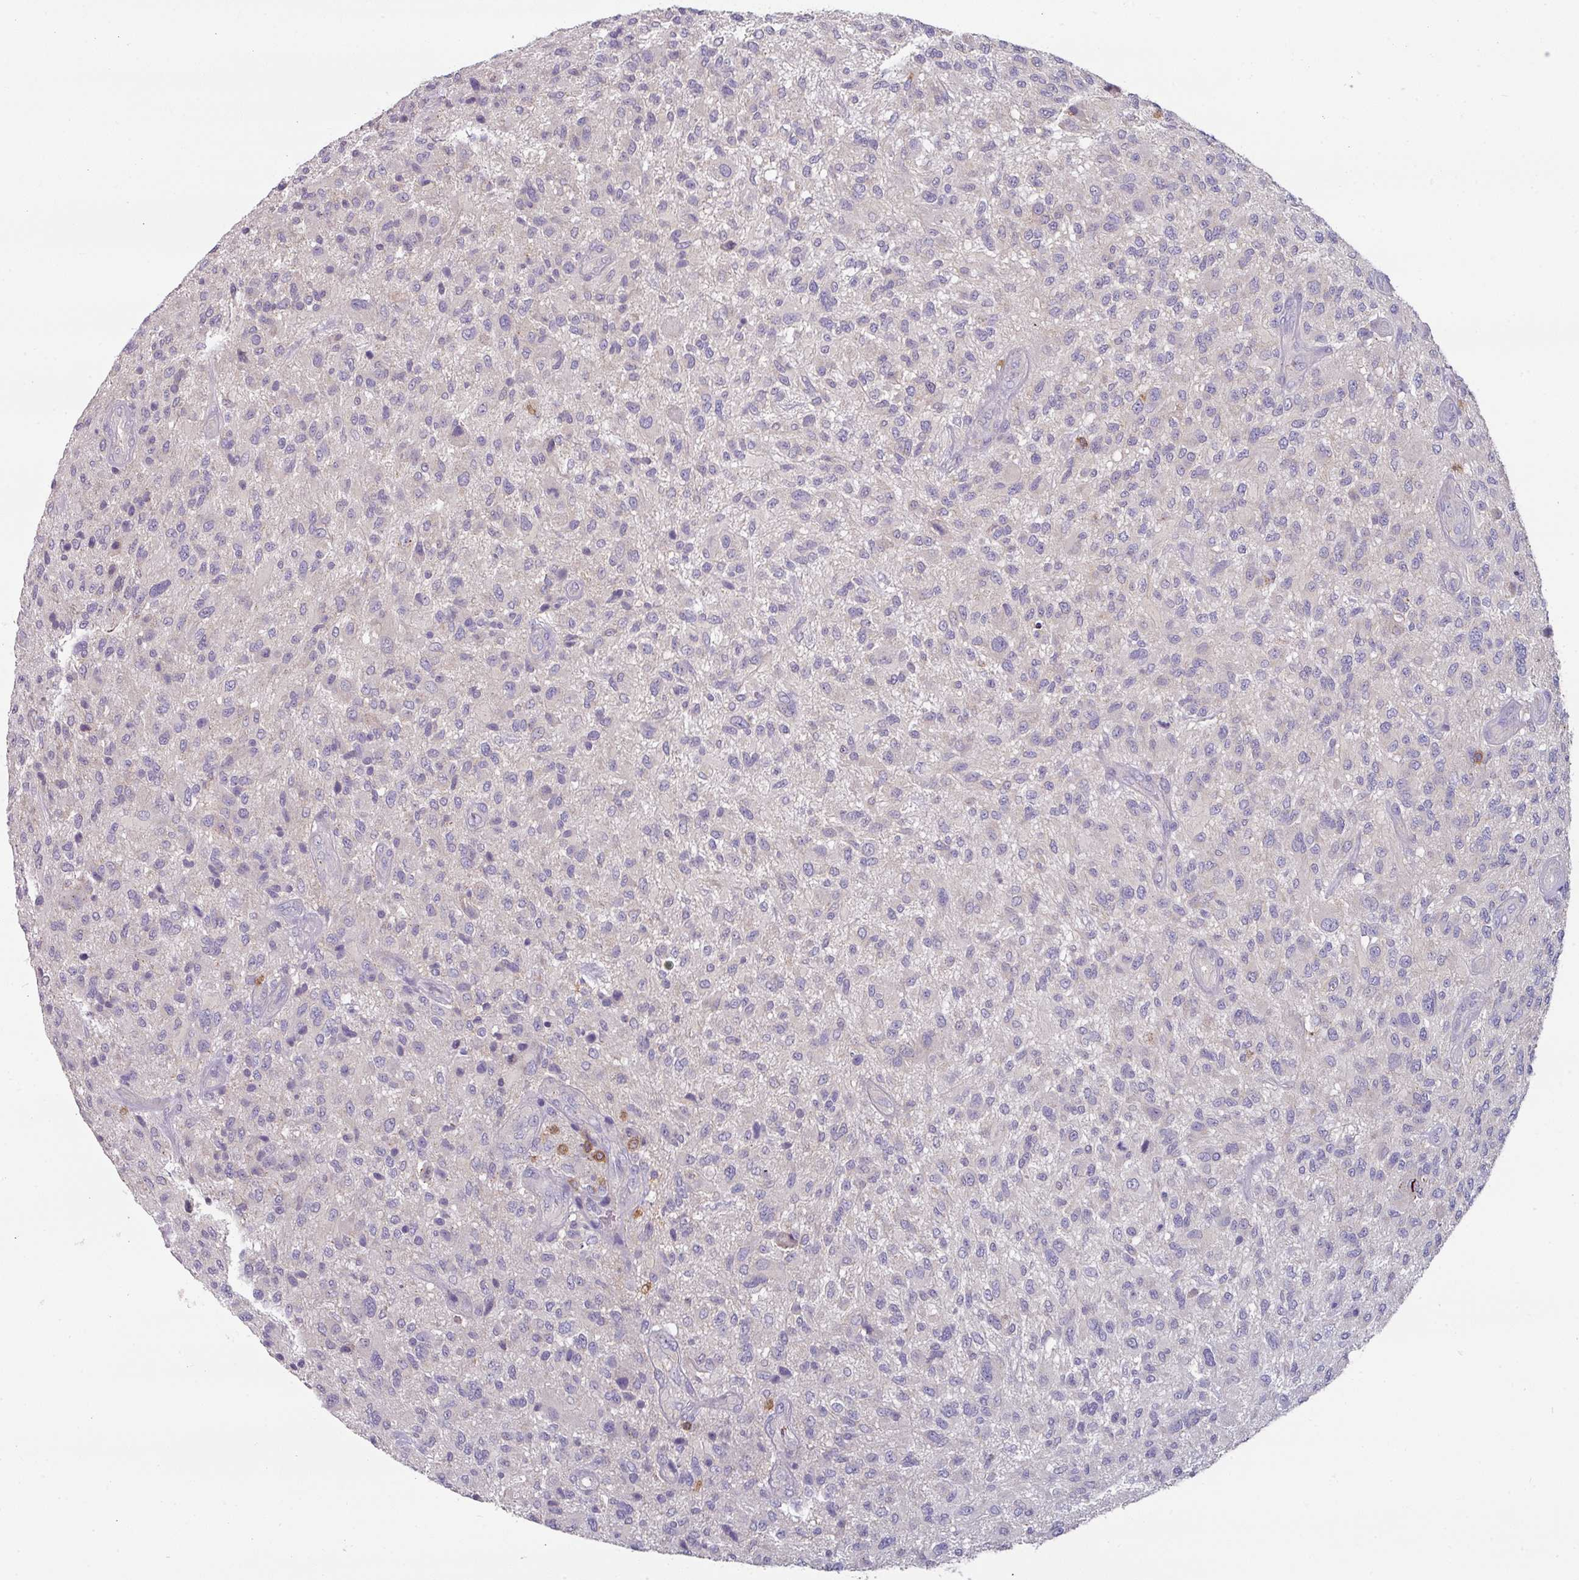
{"staining": {"intensity": "negative", "quantity": "none", "location": "none"}, "tissue": "glioma", "cell_type": "Tumor cells", "image_type": "cancer", "snomed": [{"axis": "morphology", "description": "Glioma, malignant, High grade"}, {"axis": "topography", "description": "Brain"}], "caption": "Histopathology image shows no protein expression in tumor cells of glioma tissue.", "gene": "CD3G", "patient": {"sex": "male", "age": 47}}